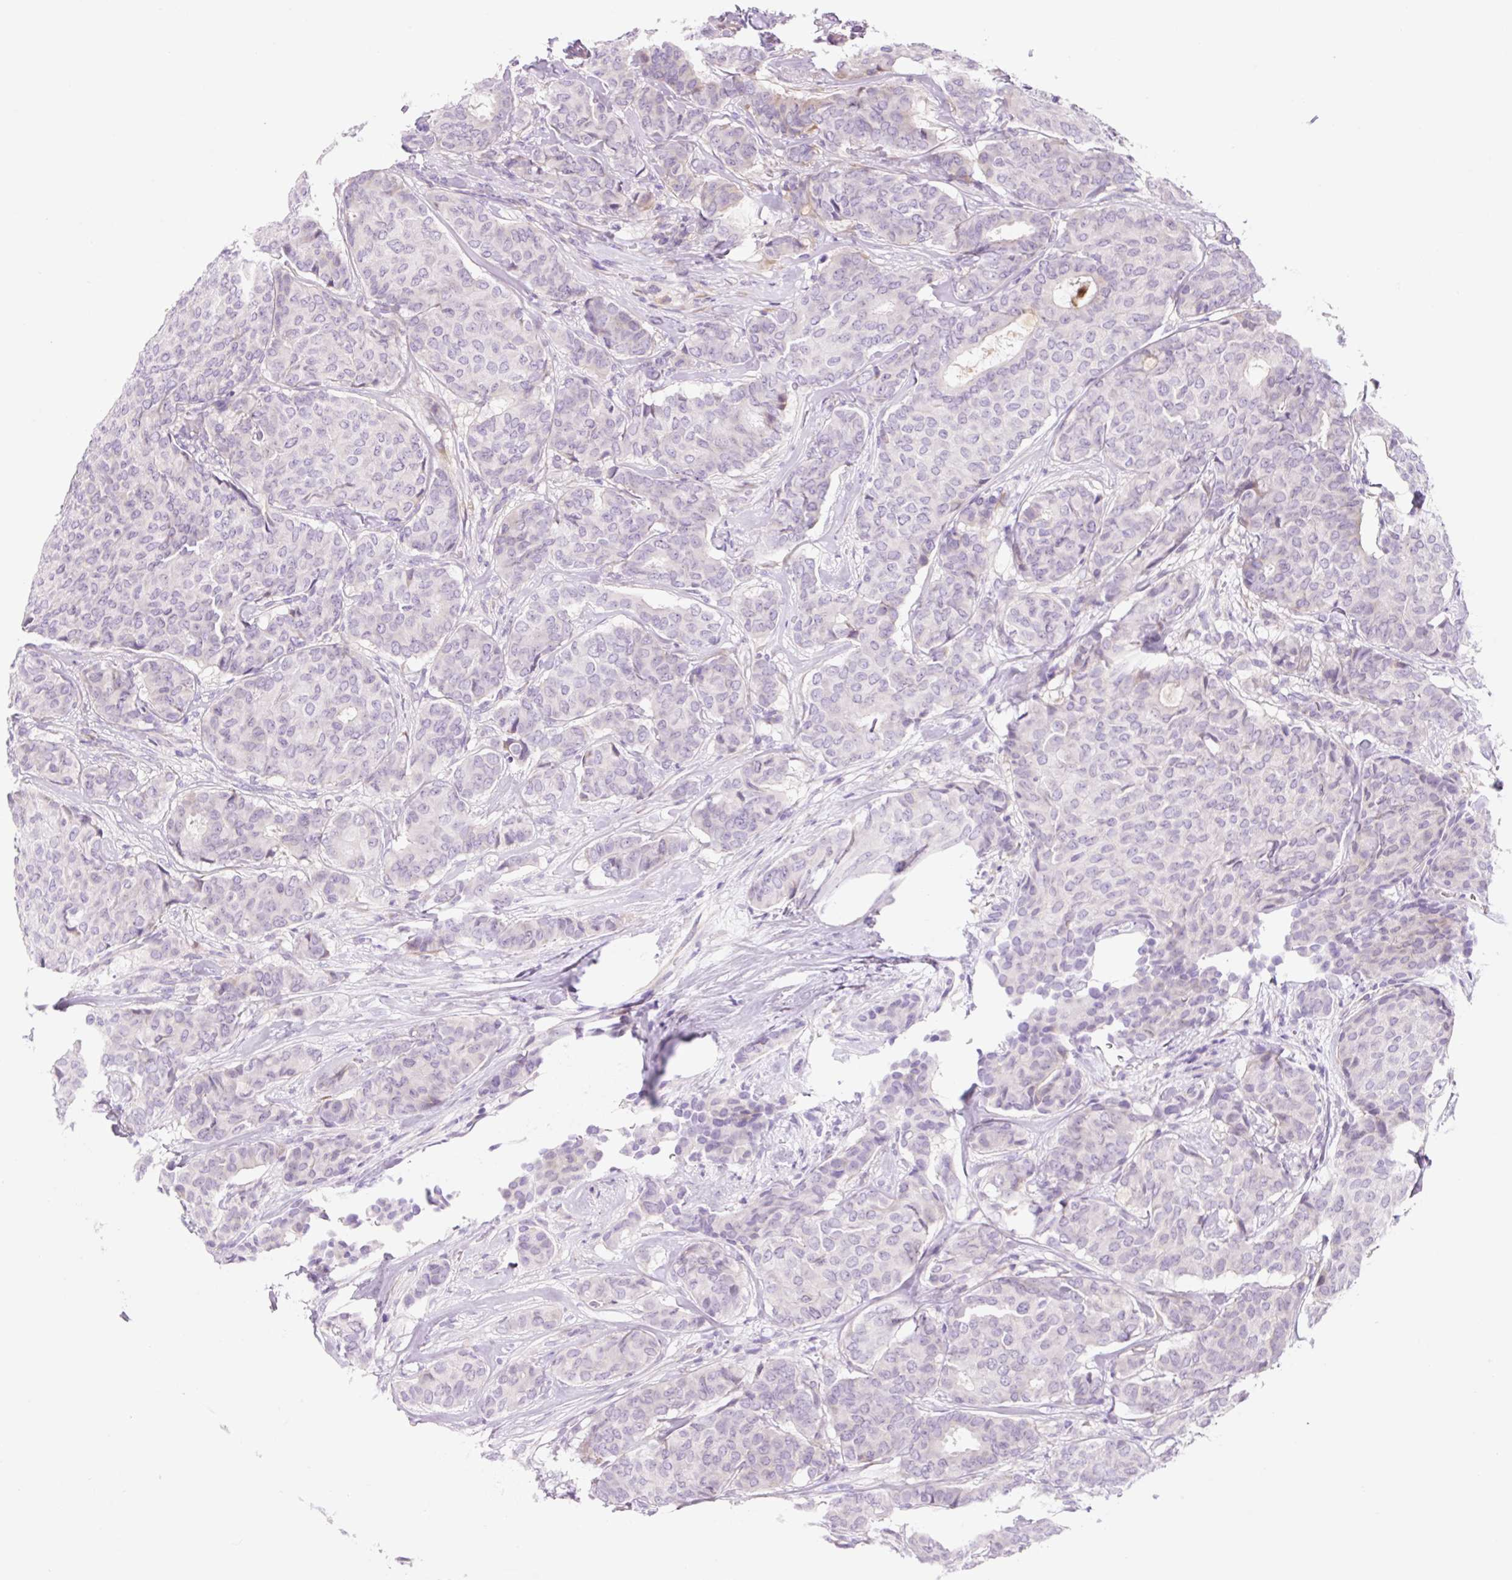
{"staining": {"intensity": "negative", "quantity": "none", "location": "none"}, "tissue": "breast cancer", "cell_type": "Tumor cells", "image_type": "cancer", "snomed": [{"axis": "morphology", "description": "Duct carcinoma"}, {"axis": "topography", "description": "Breast"}], "caption": "A high-resolution micrograph shows IHC staining of breast cancer (infiltrating ductal carcinoma), which shows no significant staining in tumor cells.", "gene": "ZNF121", "patient": {"sex": "female", "age": 75}}